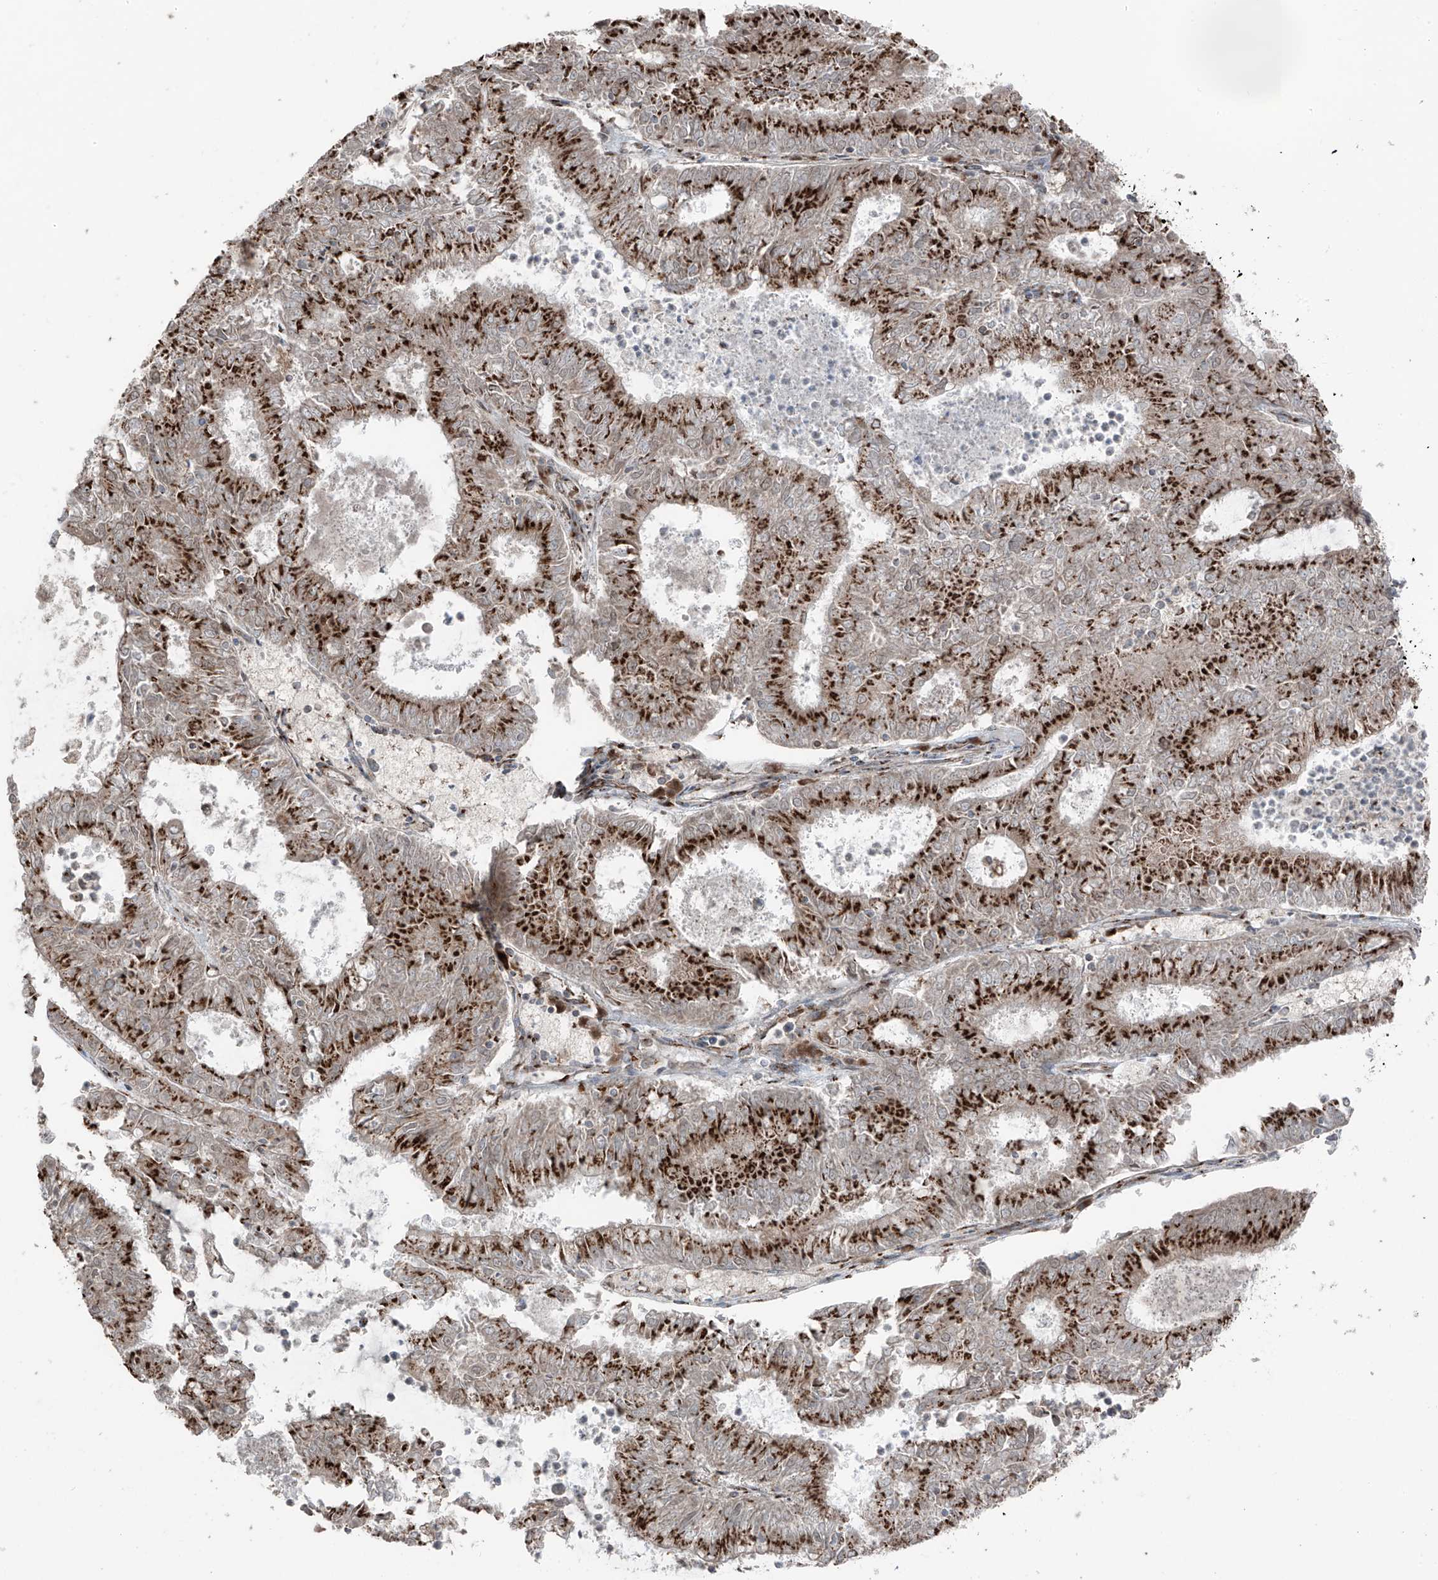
{"staining": {"intensity": "strong", "quantity": ">75%", "location": "cytoplasmic/membranous"}, "tissue": "endometrial cancer", "cell_type": "Tumor cells", "image_type": "cancer", "snomed": [{"axis": "morphology", "description": "Adenocarcinoma, NOS"}, {"axis": "topography", "description": "Endometrium"}], "caption": "This micrograph shows immunohistochemistry (IHC) staining of endometrial adenocarcinoma, with high strong cytoplasmic/membranous staining in approximately >75% of tumor cells.", "gene": "ERLEC1", "patient": {"sex": "female", "age": 57}}